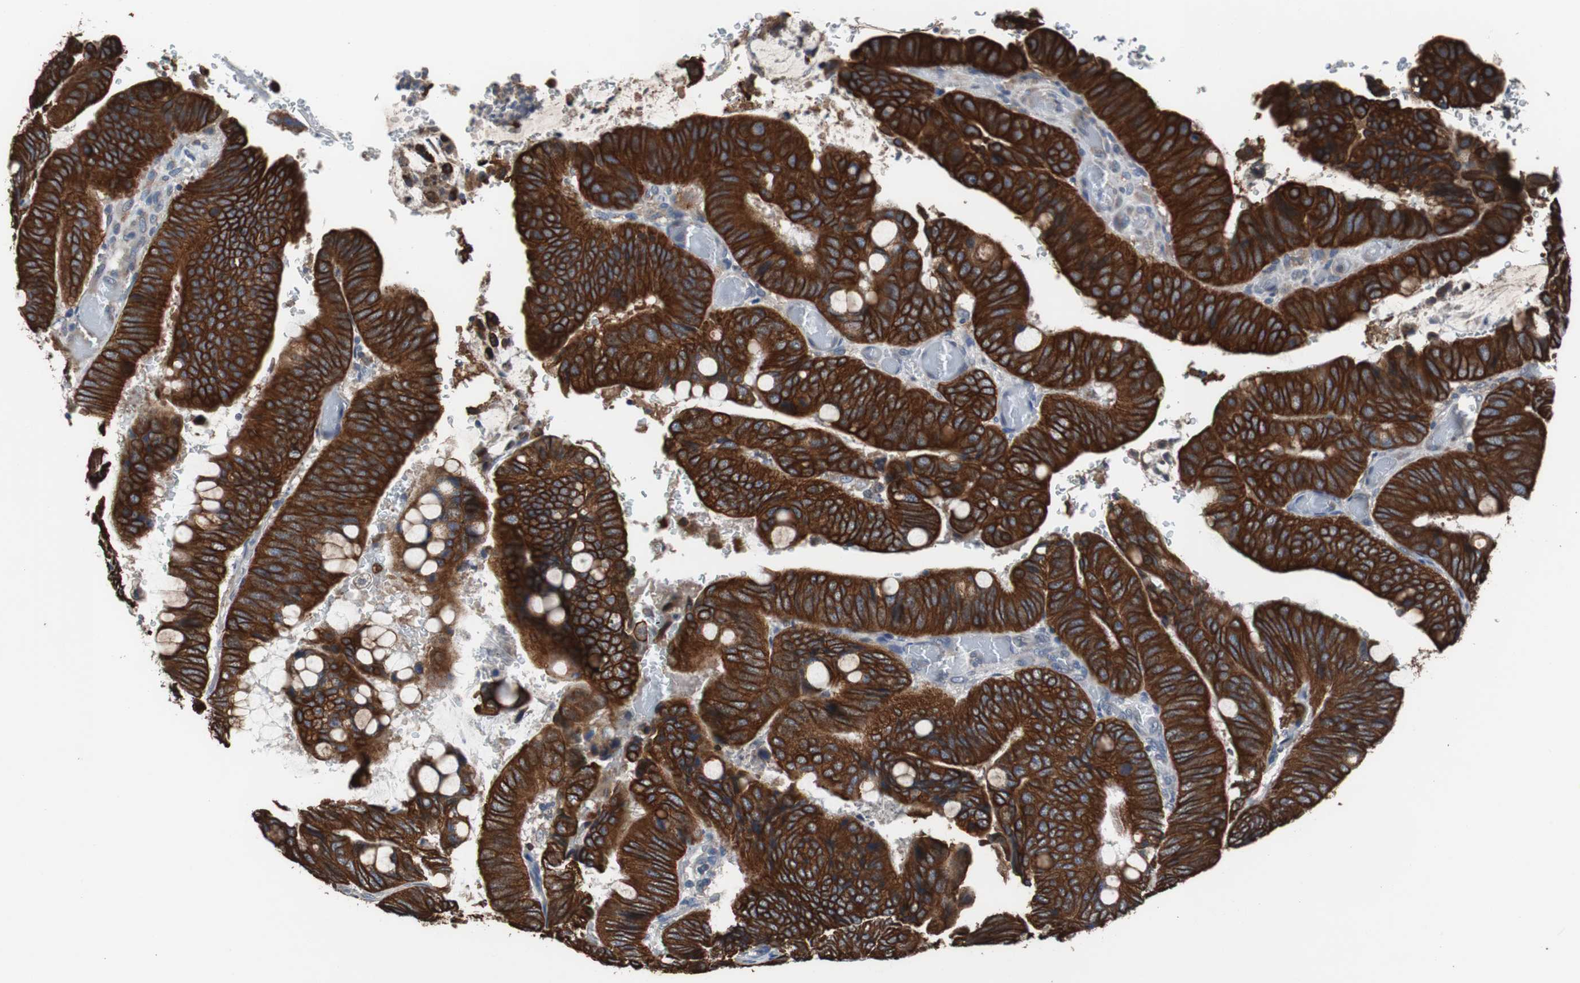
{"staining": {"intensity": "strong", "quantity": ">75%", "location": "cytoplasmic/membranous"}, "tissue": "colorectal cancer", "cell_type": "Tumor cells", "image_type": "cancer", "snomed": [{"axis": "morphology", "description": "Normal tissue, NOS"}, {"axis": "morphology", "description": "Adenocarcinoma, NOS"}, {"axis": "topography", "description": "Rectum"}, {"axis": "topography", "description": "Peripheral nerve tissue"}], "caption": "Brown immunohistochemical staining in colorectal cancer (adenocarcinoma) shows strong cytoplasmic/membranous staining in approximately >75% of tumor cells.", "gene": "USP10", "patient": {"sex": "male", "age": 92}}